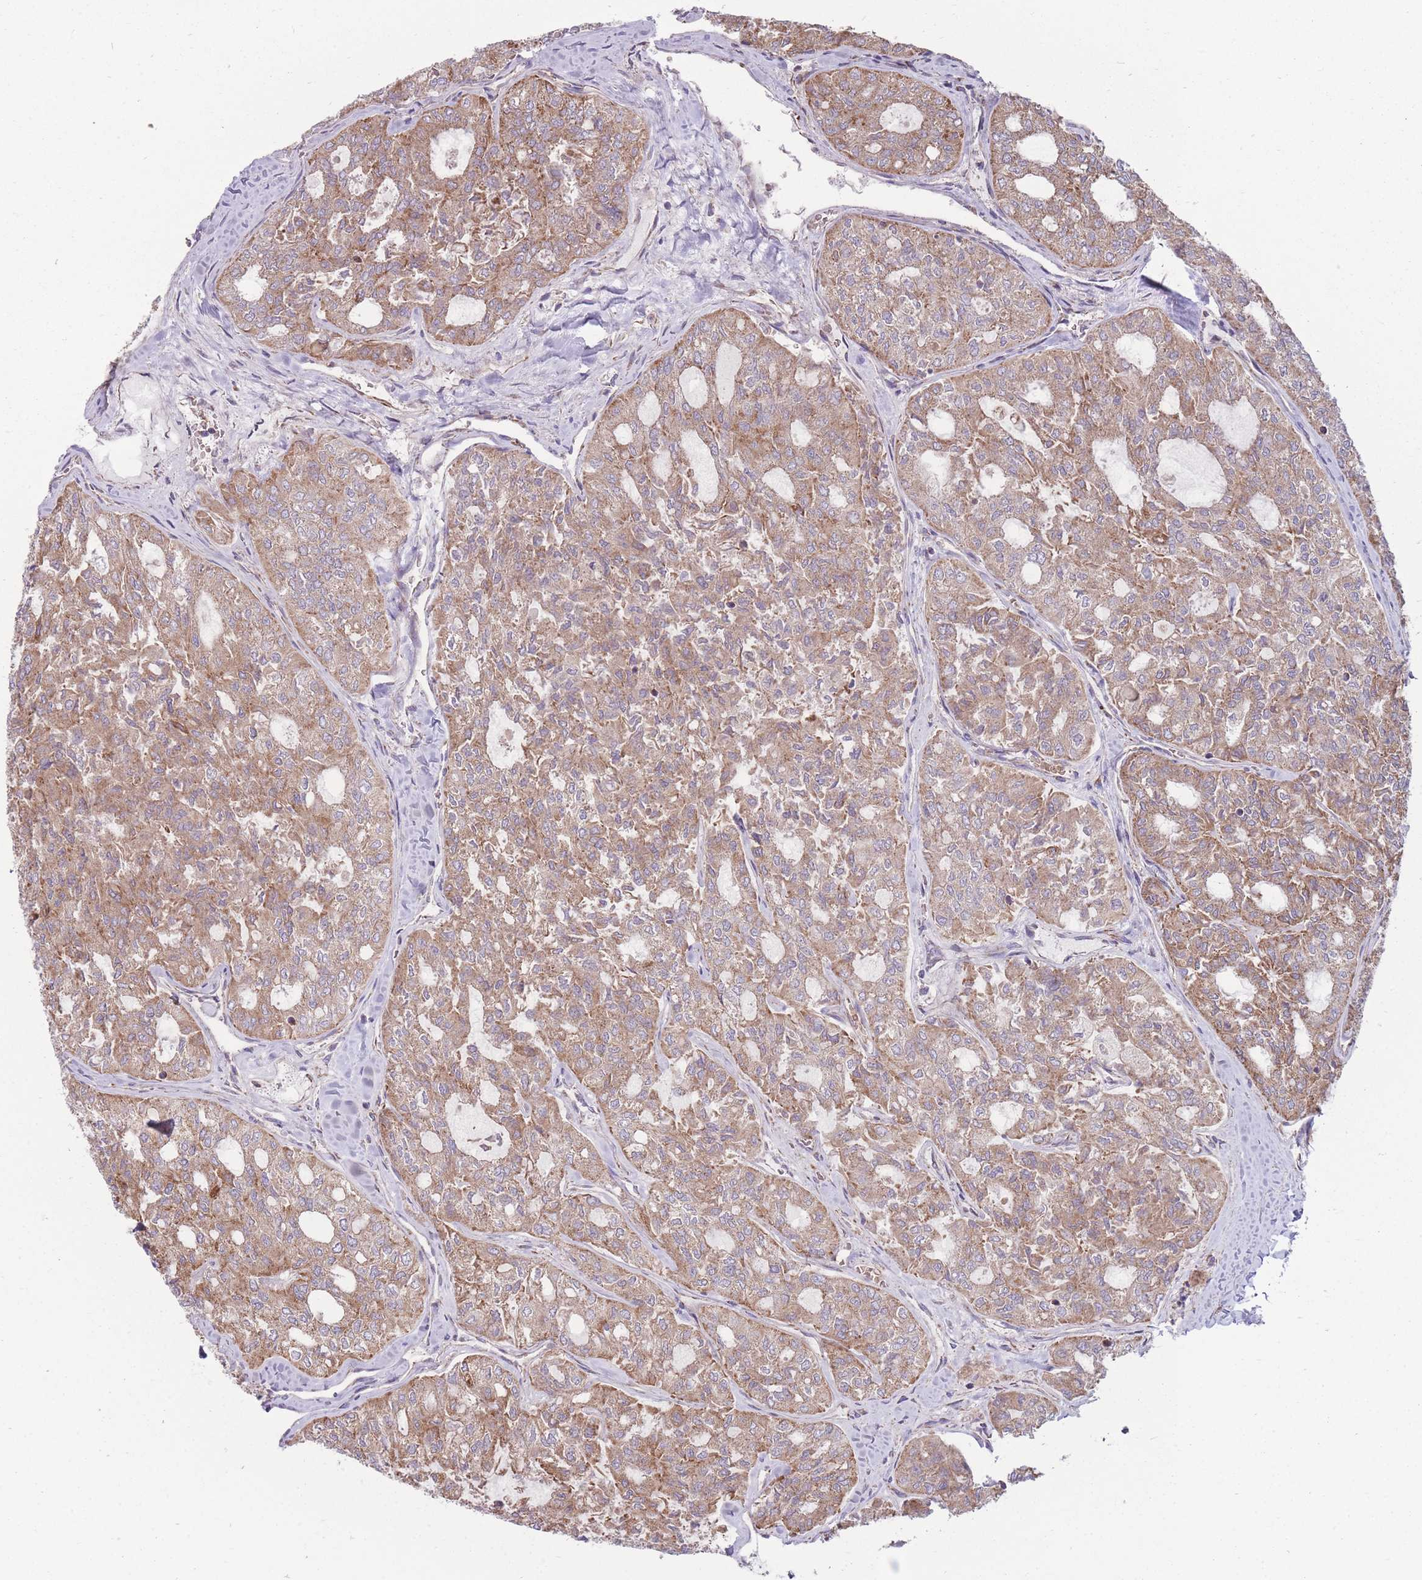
{"staining": {"intensity": "moderate", "quantity": "25%-75%", "location": "cytoplasmic/membranous"}, "tissue": "thyroid cancer", "cell_type": "Tumor cells", "image_type": "cancer", "snomed": [{"axis": "morphology", "description": "Follicular adenoma carcinoma, NOS"}, {"axis": "topography", "description": "Thyroid gland"}], "caption": "Immunohistochemistry (IHC) photomicrograph of neoplastic tissue: human thyroid cancer stained using immunohistochemistry (IHC) displays medium levels of moderate protein expression localized specifically in the cytoplasmic/membranous of tumor cells, appearing as a cytoplasmic/membranous brown color.", "gene": "ANKRD10", "patient": {"sex": "male", "age": 75}}